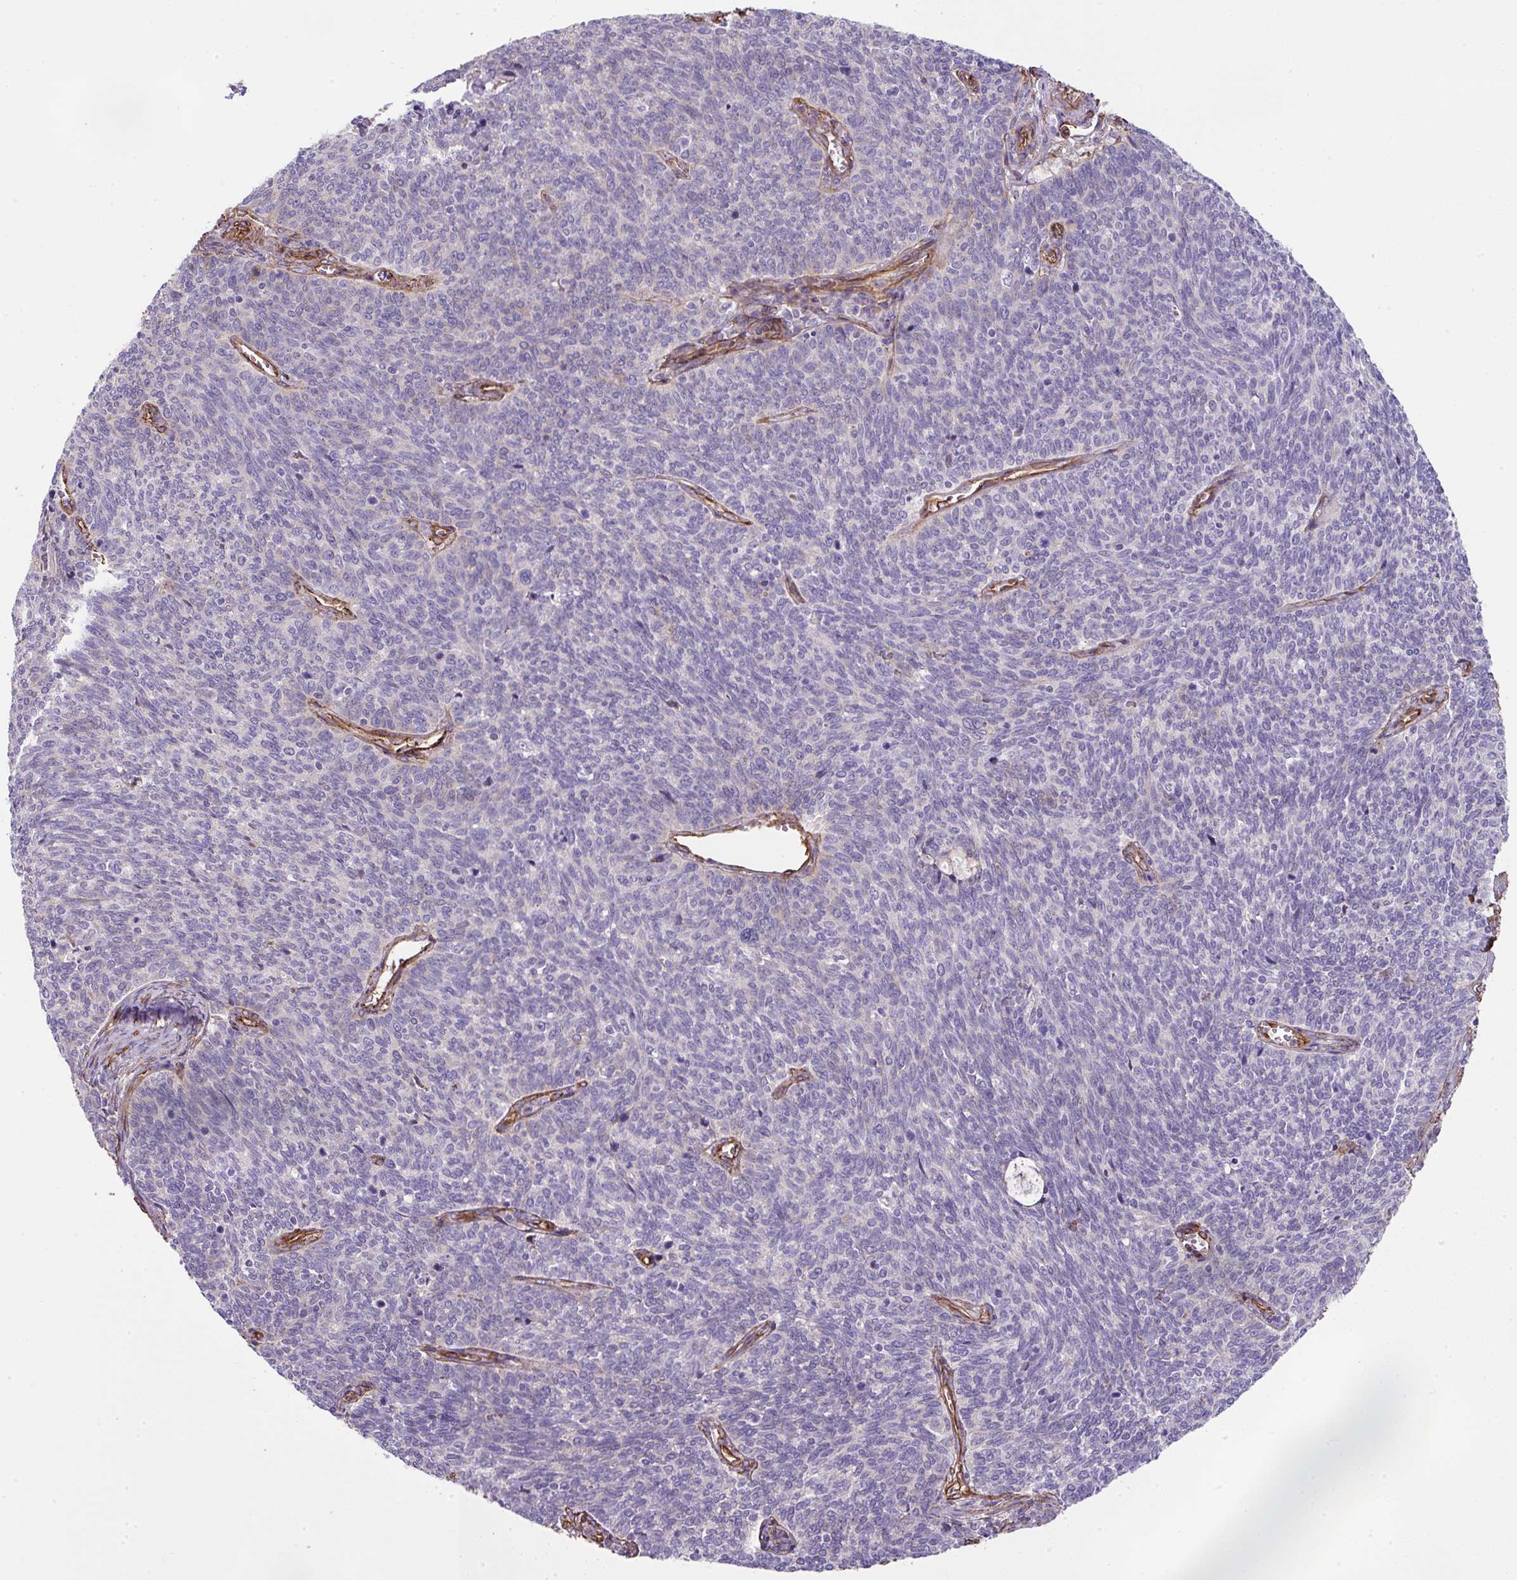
{"staining": {"intensity": "negative", "quantity": "none", "location": "none"}, "tissue": "cervical cancer", "cell_type": "Tumor cells", "image_type": "cancer", "snomed": [{"axis": "morphology", "description": "Squamous cell carcinoma, NOS"}, {"axis": "topography", "description": "Cervix"}], "caption": "IHC photomicrograph of neoplastic tissue: cervical cancer stained with DAB (3,3'-diaminobenzidine) displays no significant protein expression in tumor cells. Brightfield microscopy of immunohistochemistry (IHC) stained with DAB (3,3'-diaminobenzidine) (brown) and hematoxylin (blue), captured at high magnification.", "gene": "ANKUB1", "patient": {"sex": "female", "age": 39}}